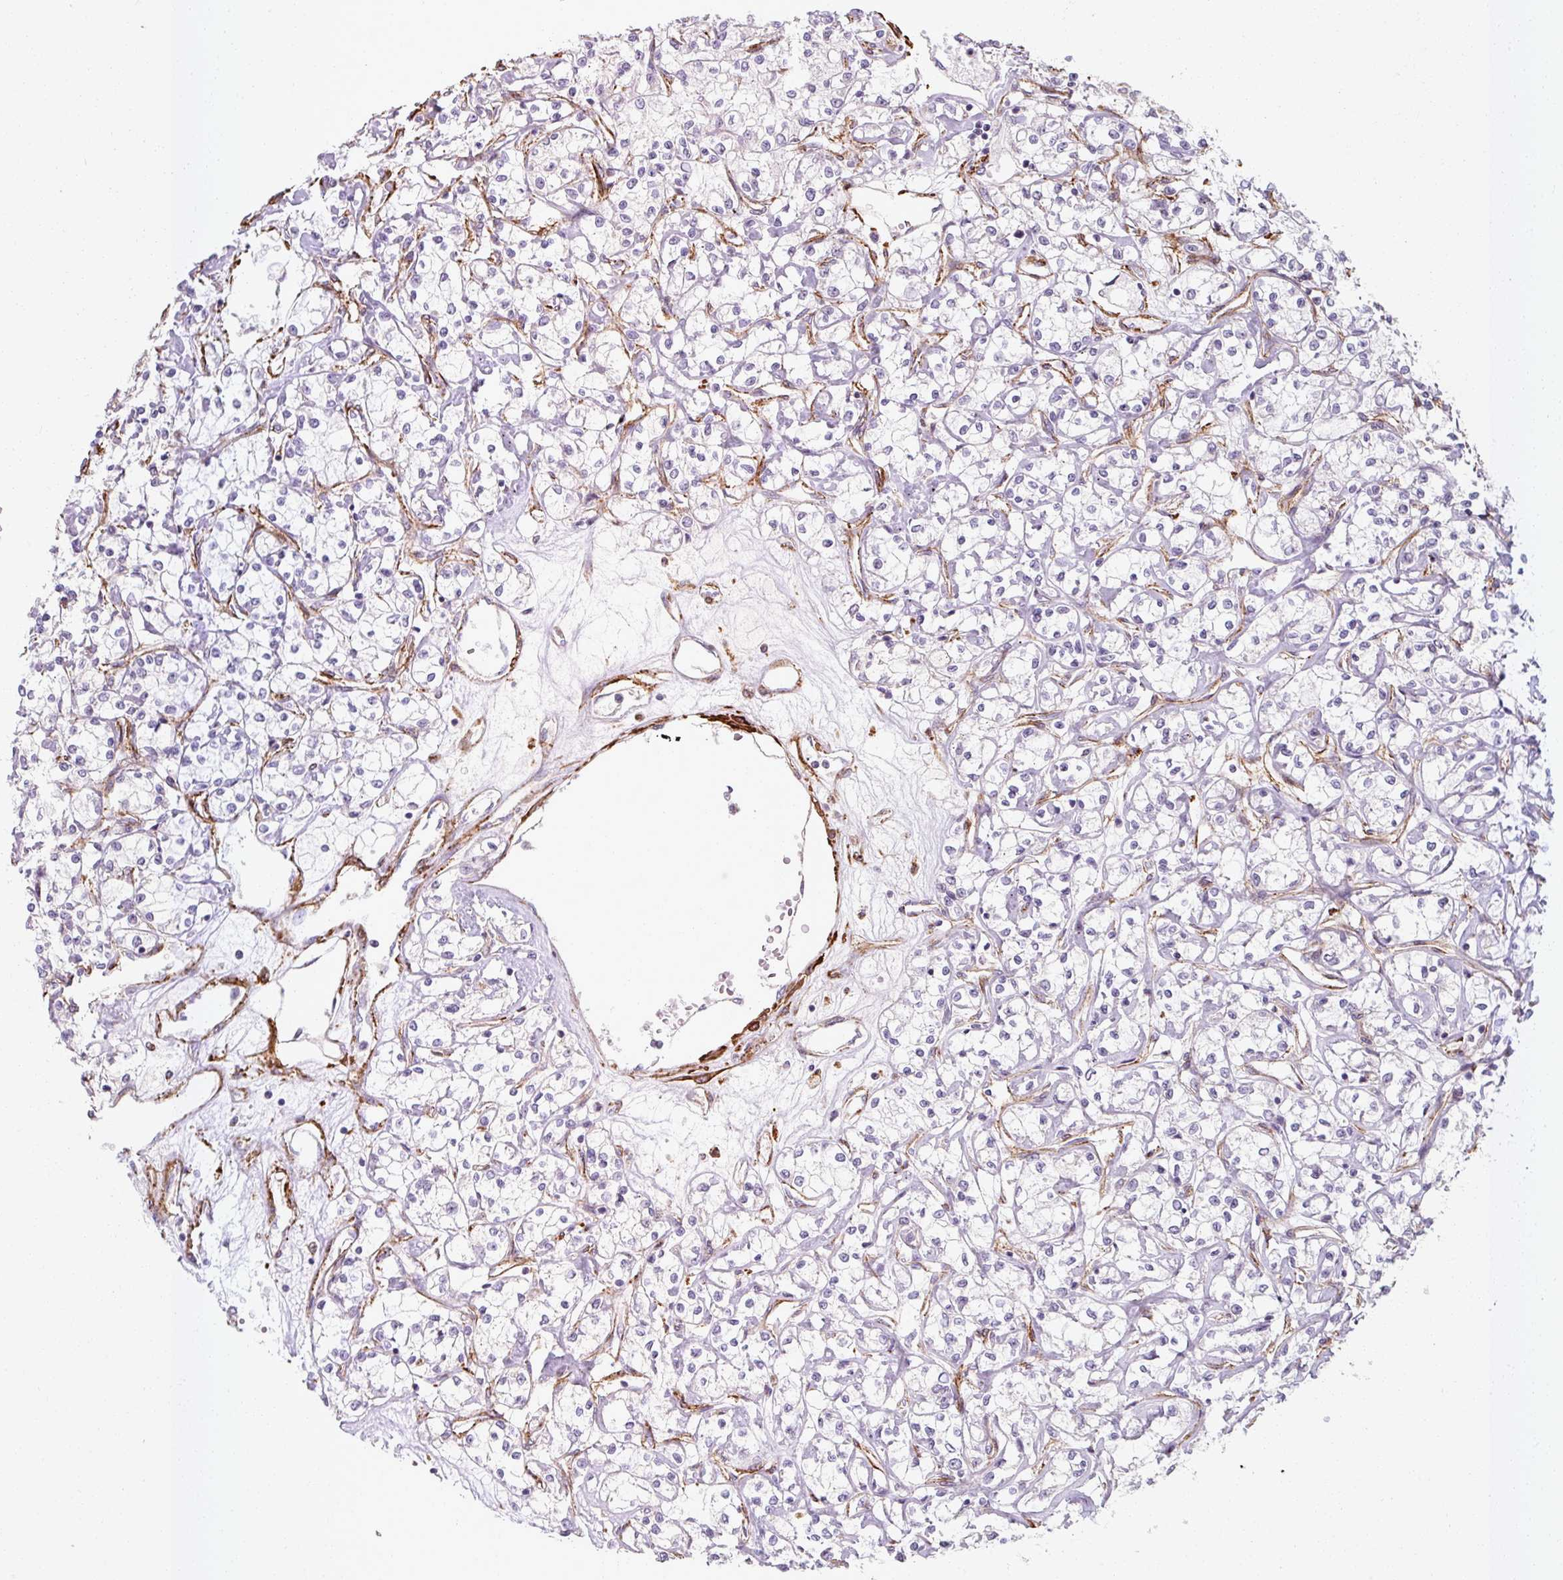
{"staining": {"intensity": "negative", "quantity": "none", "location": "none"}, "tissue": "renal cancer", "cell_type": "Tumor cells", "image_type": "cancer", "snomed": [{"axis": "morphology", "description": "Adenocarcinoma, NOS"}, {"axis": "topography", "description": "Kidney"}], "caption": "A micrograph of renal cancer stained for a protein demonstrates no brown staining in tumor cells.", "gene": "MRPS5", "patient": {"sex": "female", "age": 59}}